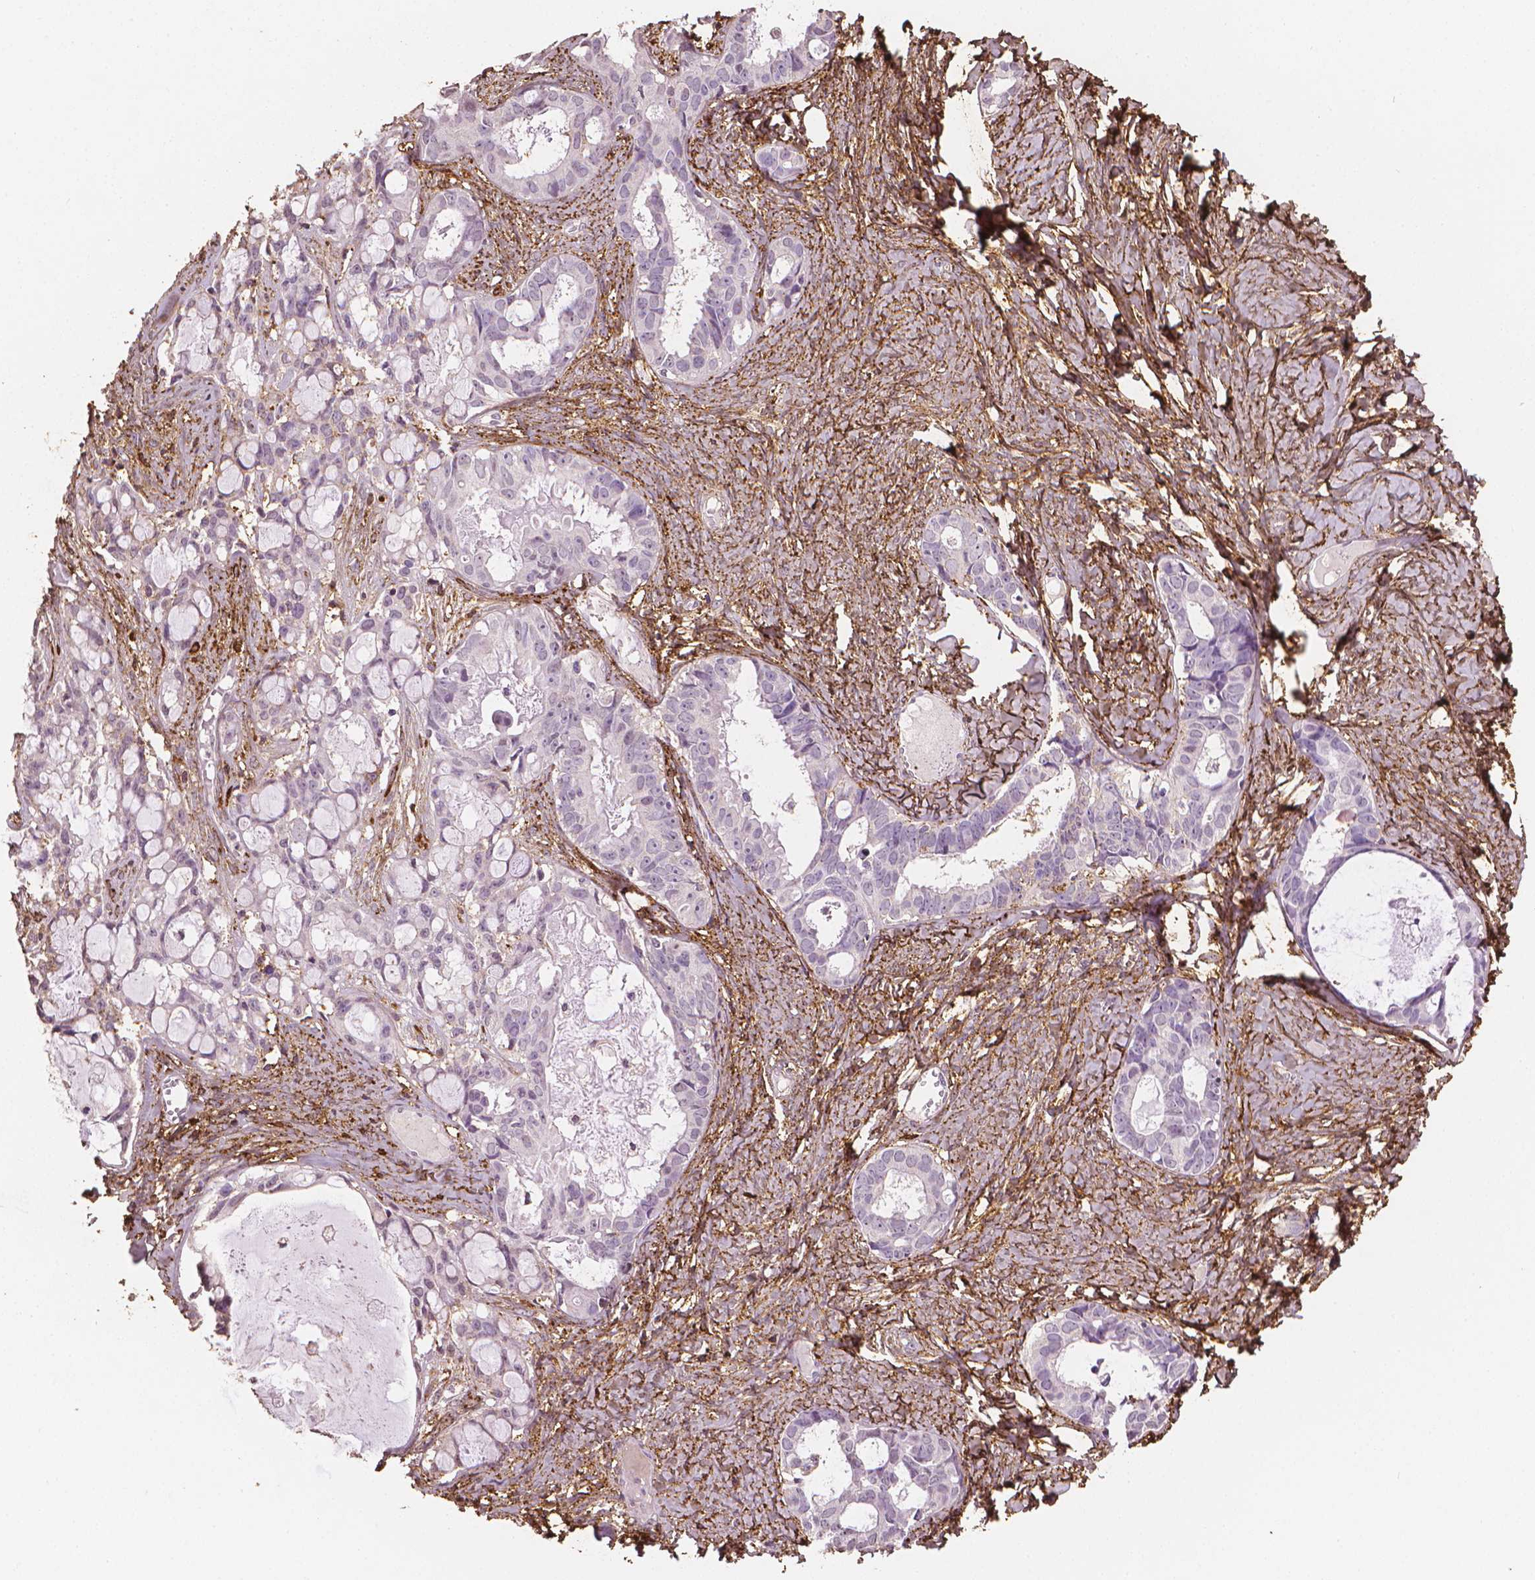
{"staining": {"intensity": "negative", "quantity": "none", "location": "none"}, "tissue": "ovarian cancer", "cell_type": "Tumor cells", "image_type": "cancer", "snomed": [{"axis": "morphology", "description": "Cystadenocarcinoma, serous, NOS"}, {"axis": "topography", "description": "Ovary"}], "caption": "Immunohistochemical staining of human ovarian serous cystadenocarcinoma reveals no significant positivity in tumor cells.", "gene": "DCN", "patient": {"sex": "female", "age": 69}}